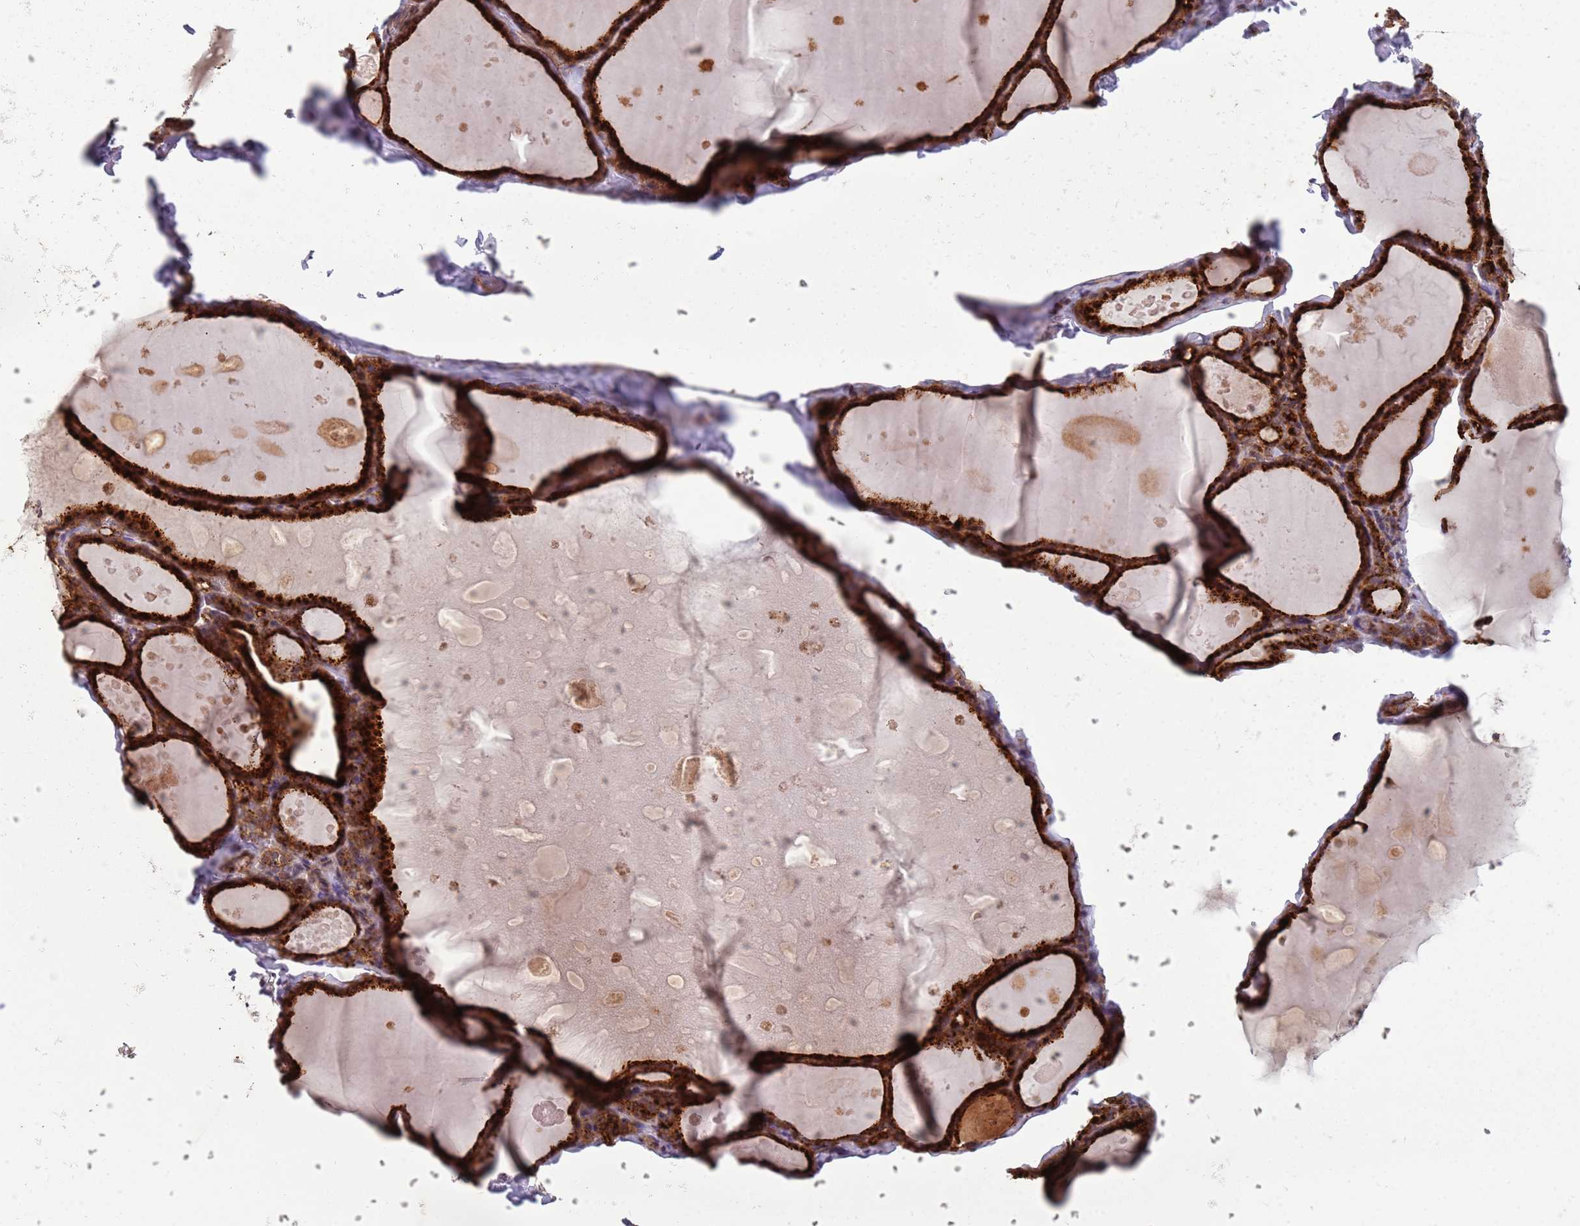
{"staining": {"intensity": "strong", "quantity": ">75%", "location": "cytoplasmic/membranous"}, "tissue": "thyroid gland", "cell_type": "Glandular cells", "image_type": "normal", "snomed": [{"axis": "morphology", "description": "Normal tissue, NOS"}, {"axis": "topography", "description": "Thyroid gland"}], "caption": "Protein expression analysis of unremarkable thyroid gland exhibits strong cytoplasmic/membranous positivity in approximately >75% of glandular cells.", "gene": "PVRIG", "patient": {"sex": "male", "age": 56}}